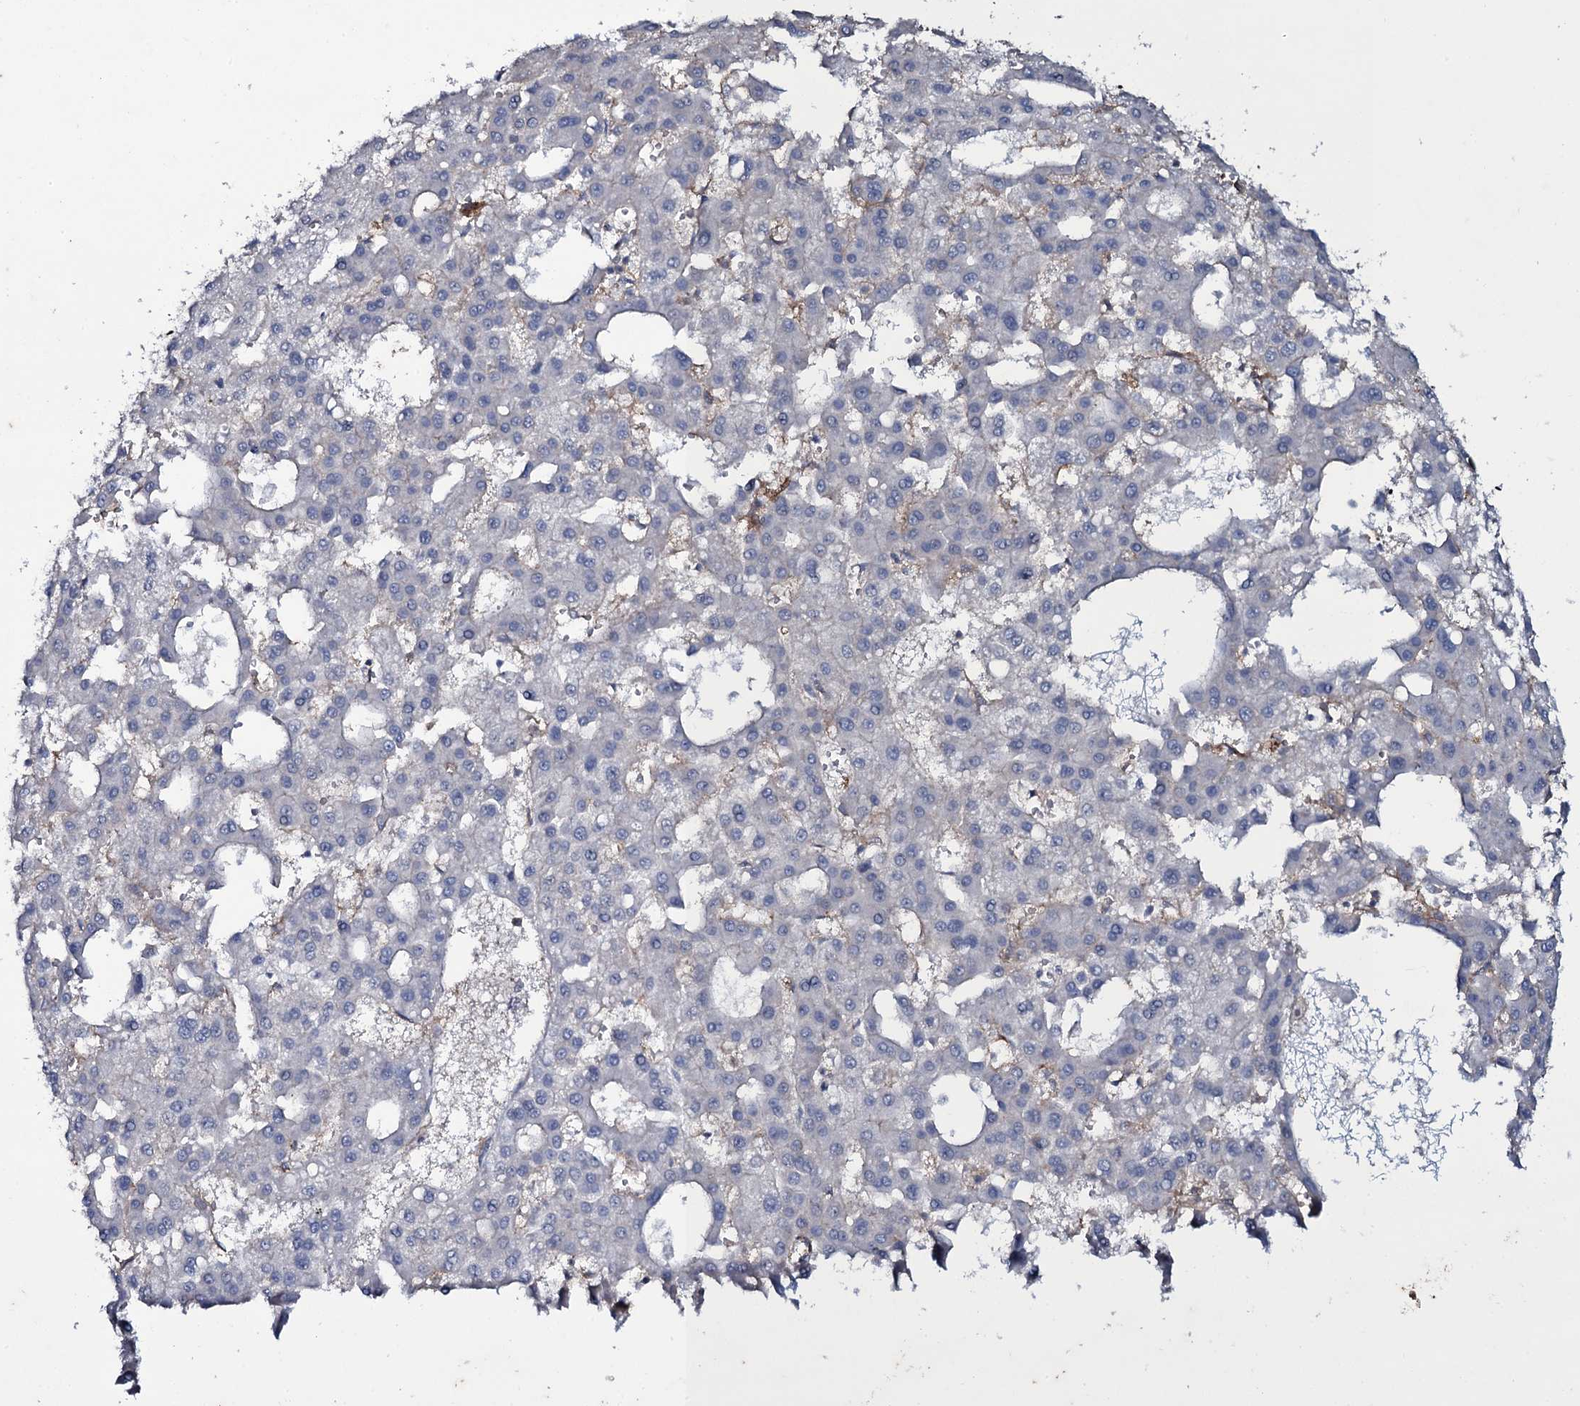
{"staining": {"intensity": "negative", "quantity": "none", "location": "none"}, "tissue": "liver cancer", "cell_type": "Tumor cells", "image_type": "cancer", "snomed": [{"axis": "morphology", "description": "Carcinoma, Hepatocellular, NOS"}, {"axis": "topography", "description": "Liver"}], "caption": "IHC histopathology image of neoplastic tissue: liver cancer (hepatocellular carcinoma) stained with DAB (3,3'-diaminobenzidine) demonstrates no significant protein positivity in tumor cells.", "gene": "SNAP23", "patient": {"sex": "male", "age": 47}}